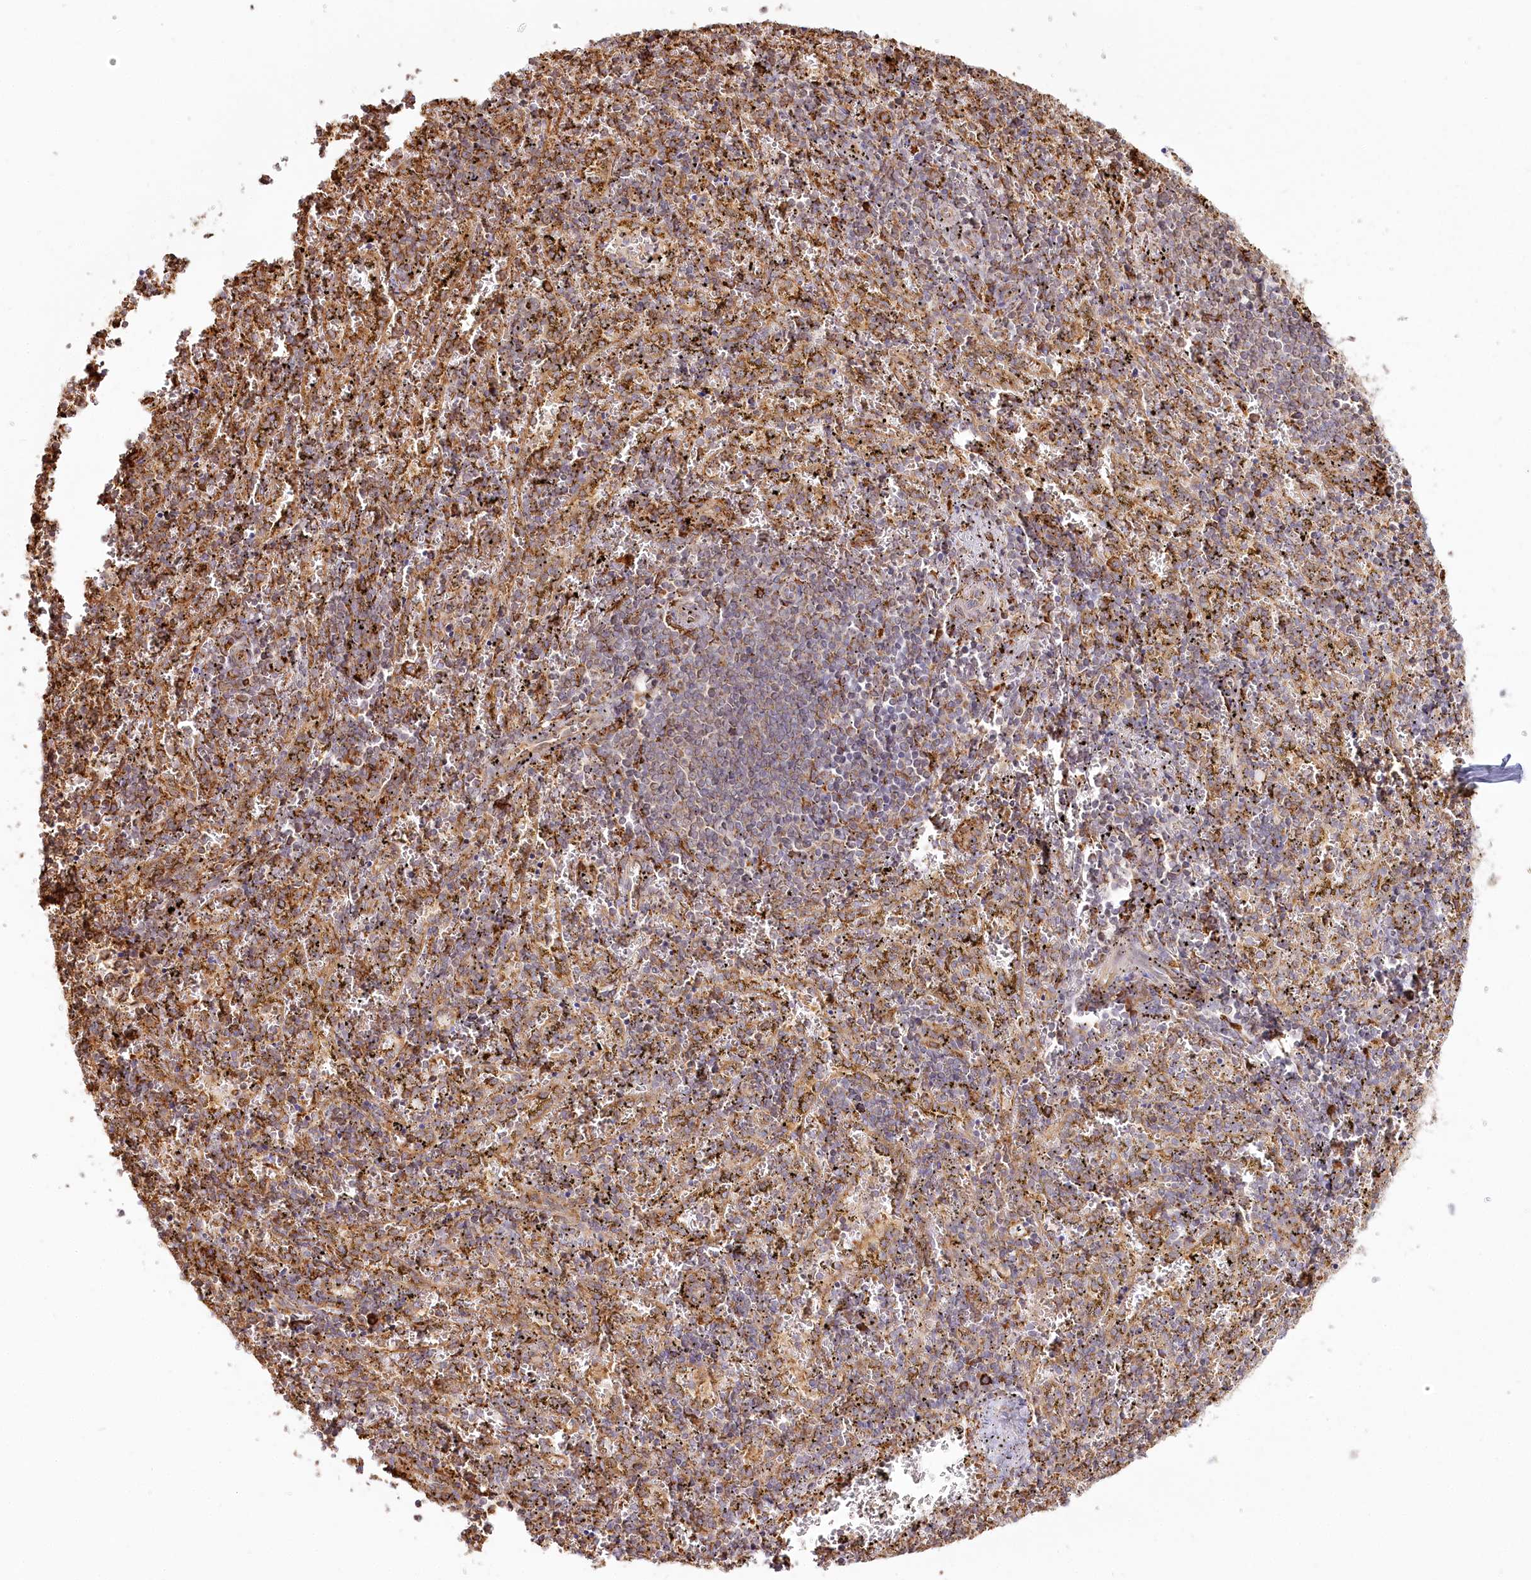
{"staining": {"intensity": "moderate", "quantity": "25%-75%", "location": "cytoplasmic/membranous"}, "tissue": "spleen", "cell_type": "Cells in red pulp", "image_type": "normal", "snomed": [{"axis": "morphology", "description": "Normal tissue, NOS"}, {"axis": "topography", "description": "Spleen"}], "caption": "Immunohistochemistry photomicrograph of unremarkable spleen: spleen stained using IHC demonstrates medium levels of moderate protein expression localized specifically in the cytoplasmic/membranous of cells in red pulp, appearing as a cytoplasmic/membranous brown color.", "gene": "FAM13A", "patient": {"sex": "male", "age": 11}}